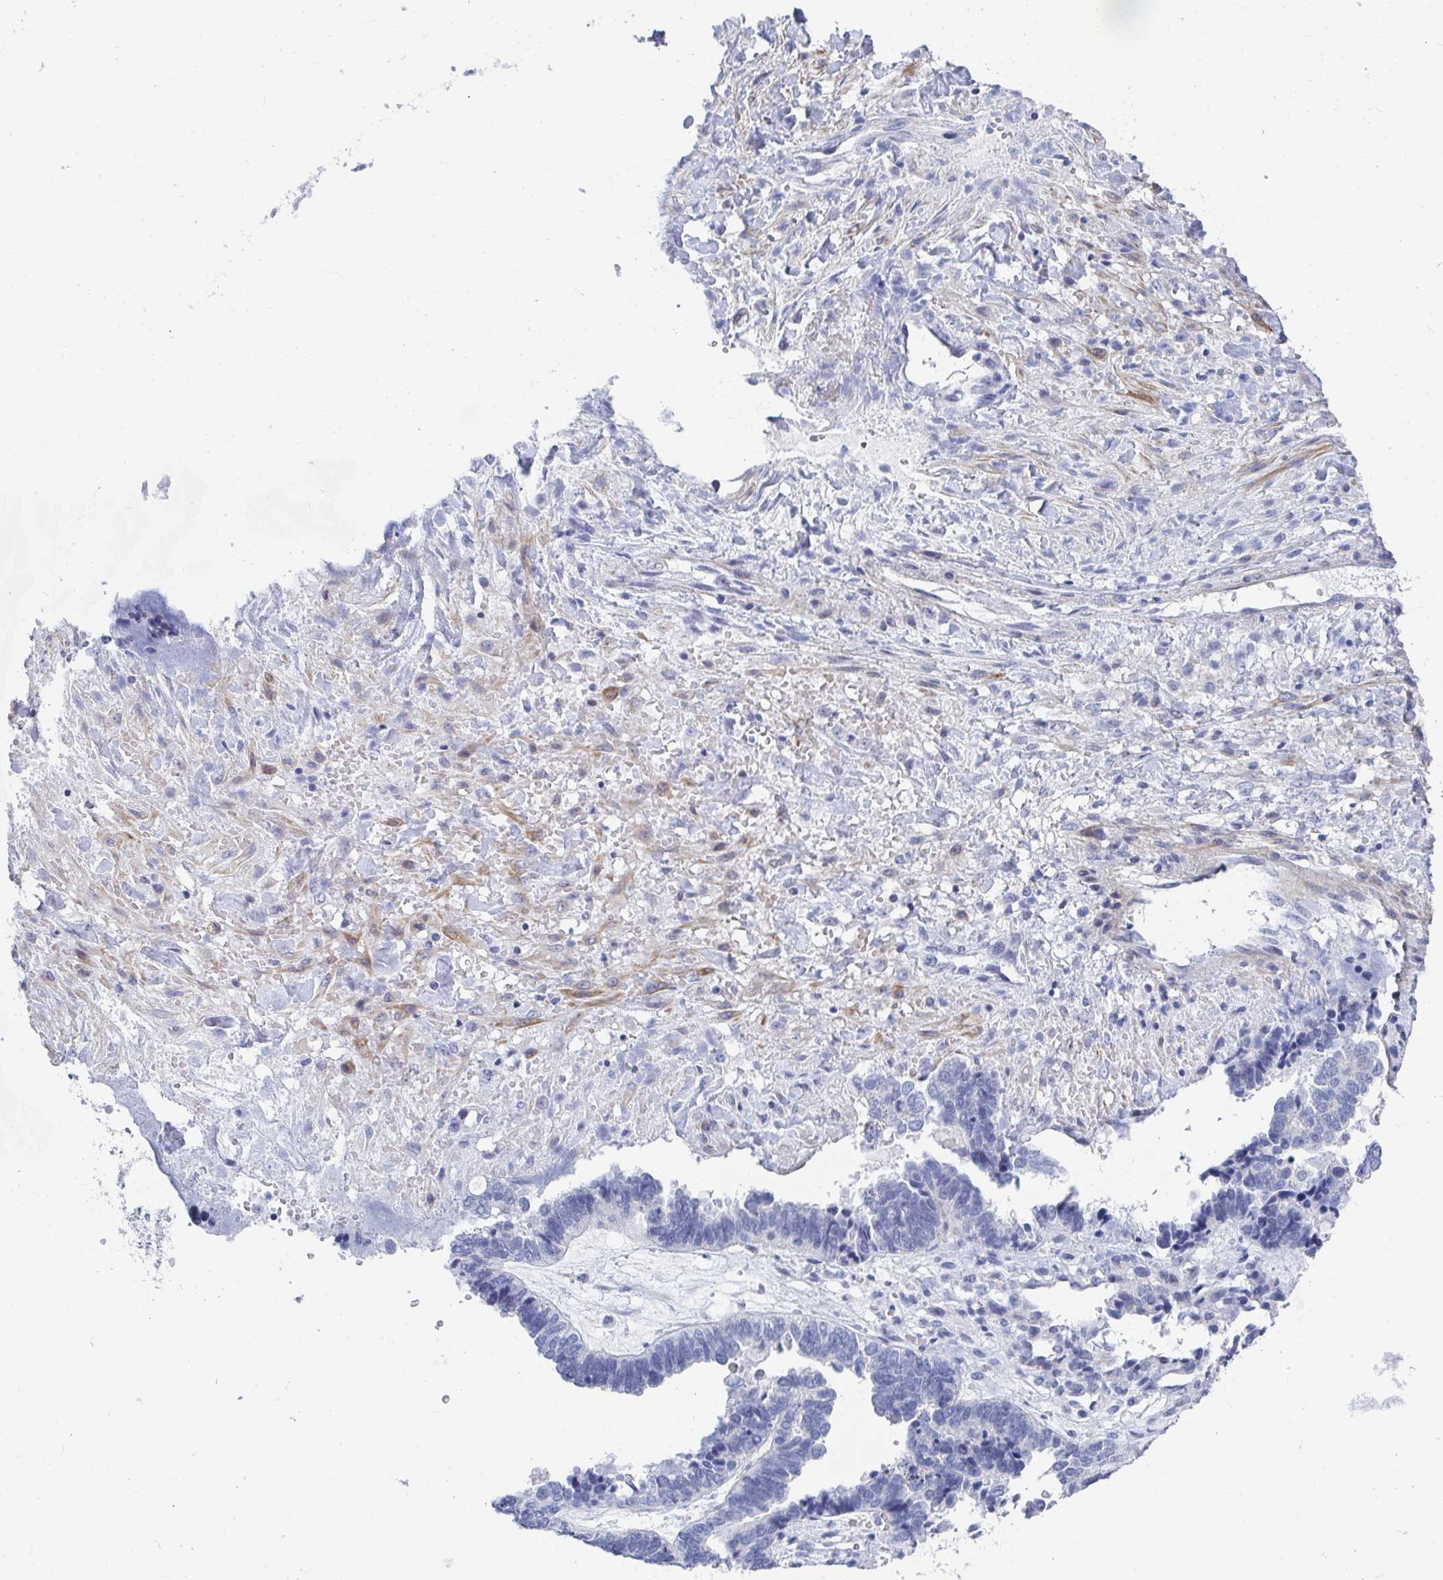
{"staining": {"intensity": "negative", "quantity": "none", "location": "none"}, "tissue": "ovarian cancer", "cell_type": "Tumor cells", "image_type": "cancer", "snomed": [{"axis": "morphology", "description": "Cystadenocarcinoma, serous, NOS"}, {"axis": "topography", "description": "Ovary"}], "caption": "This is an IHC histopathology image of ovarian cancer (serous cystadenocarcinoma). There is no positivity in tumor cells.", "gene": "ZFP82", "patient": {"sex": "female", "age": 51}}